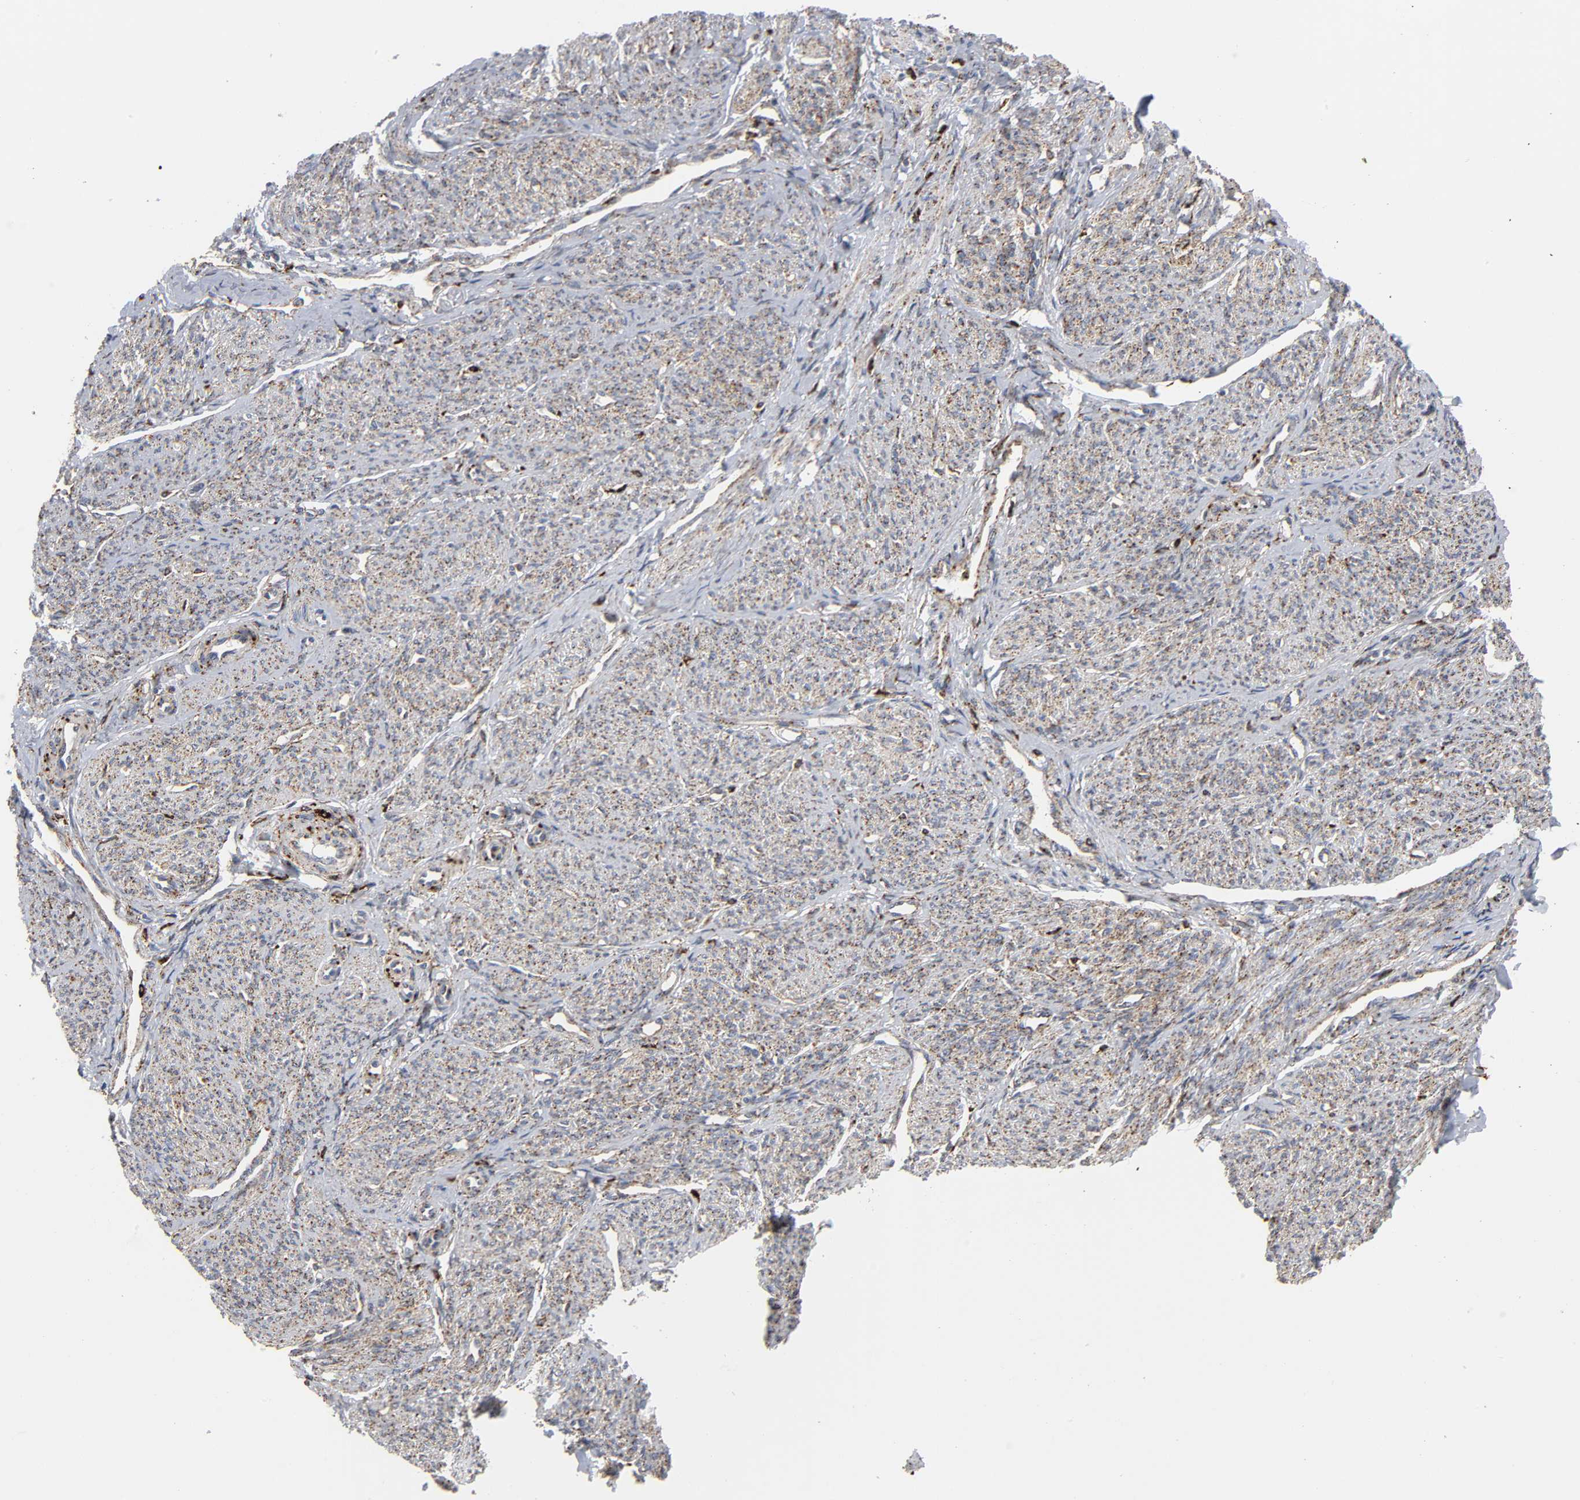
{"staining": {"intensity": "strong", "quantity": ">75%", "location": "cytoplasmic/membranous"}, "tissue": "smooth muscle", "cell_type": "Smooth muscle cells", "image_type": "normal", "snomed": [{"axis": "morphology", "description": "Normal tissue, NOS"}, {"axis": "topography", "description": "Smooth muscle"}], "caption": "Immunohistochemical staining of benign smooth muscle shows high levels of strong cytoplasmic/membranous expression in about >75% of smooth muscle cells. The staining was performed using DAB to visualize the protein expression in brown, while the nuclei were stained in blue with hematoxylin (Magnification: 20x).", "gene": "PSAP", "patient": {"sex": "female", "age": 65}}